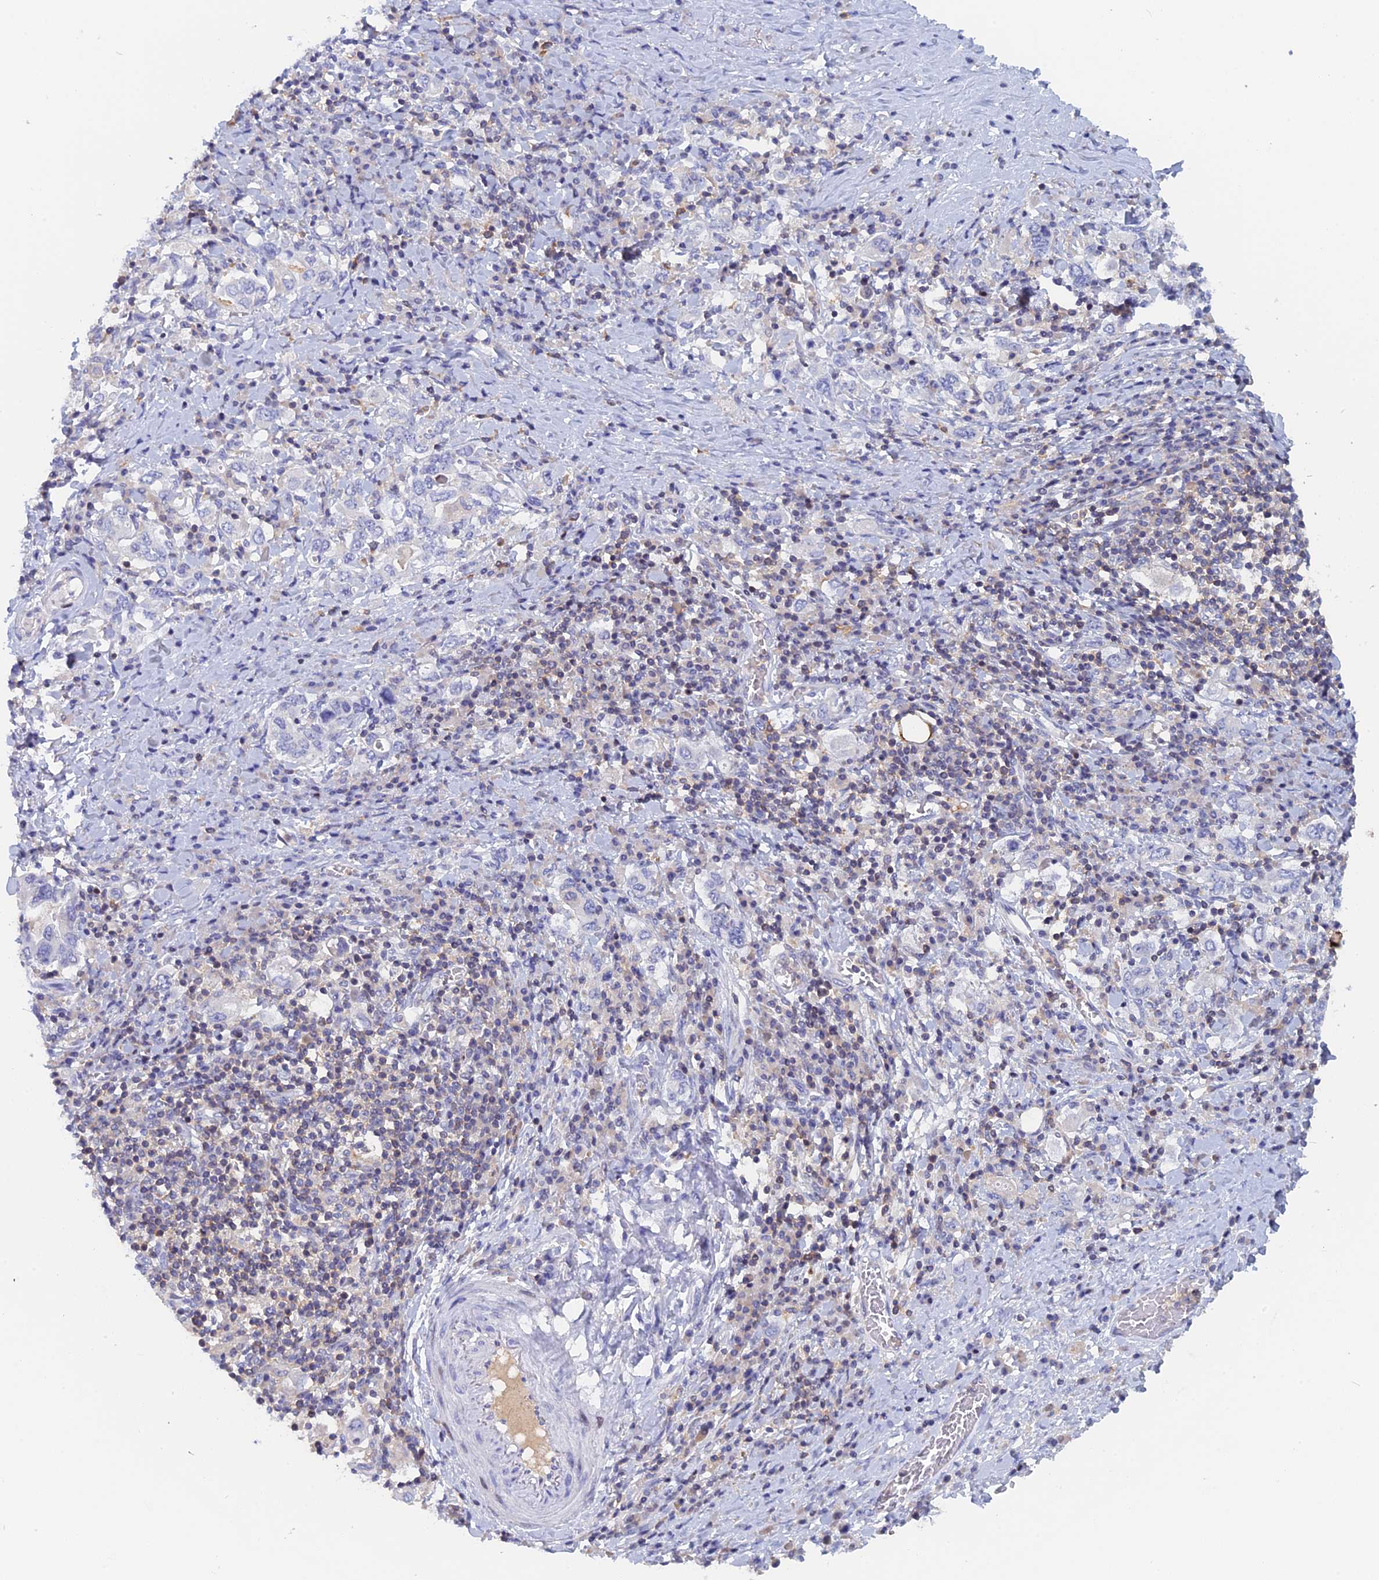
{"staining": {"intensity": "negative", "quantity": "none", "location": "none"}, "tissue": "stomach cancer", "cell_type": "Tumor cells", "image_type": "cancer", "snomed": [{"axis": "morphology", "description": "Adenocarcinoma, NOS"}, {"axis": "topography", "description": "Stomach, upper"}, {"axis": "topography", "description": "Stomach"}], "caption": "The image displays no staining of tumor cells in stomach cancer.", "gene": "ACP7", "patient": {"sex": "male", "age": 62}}